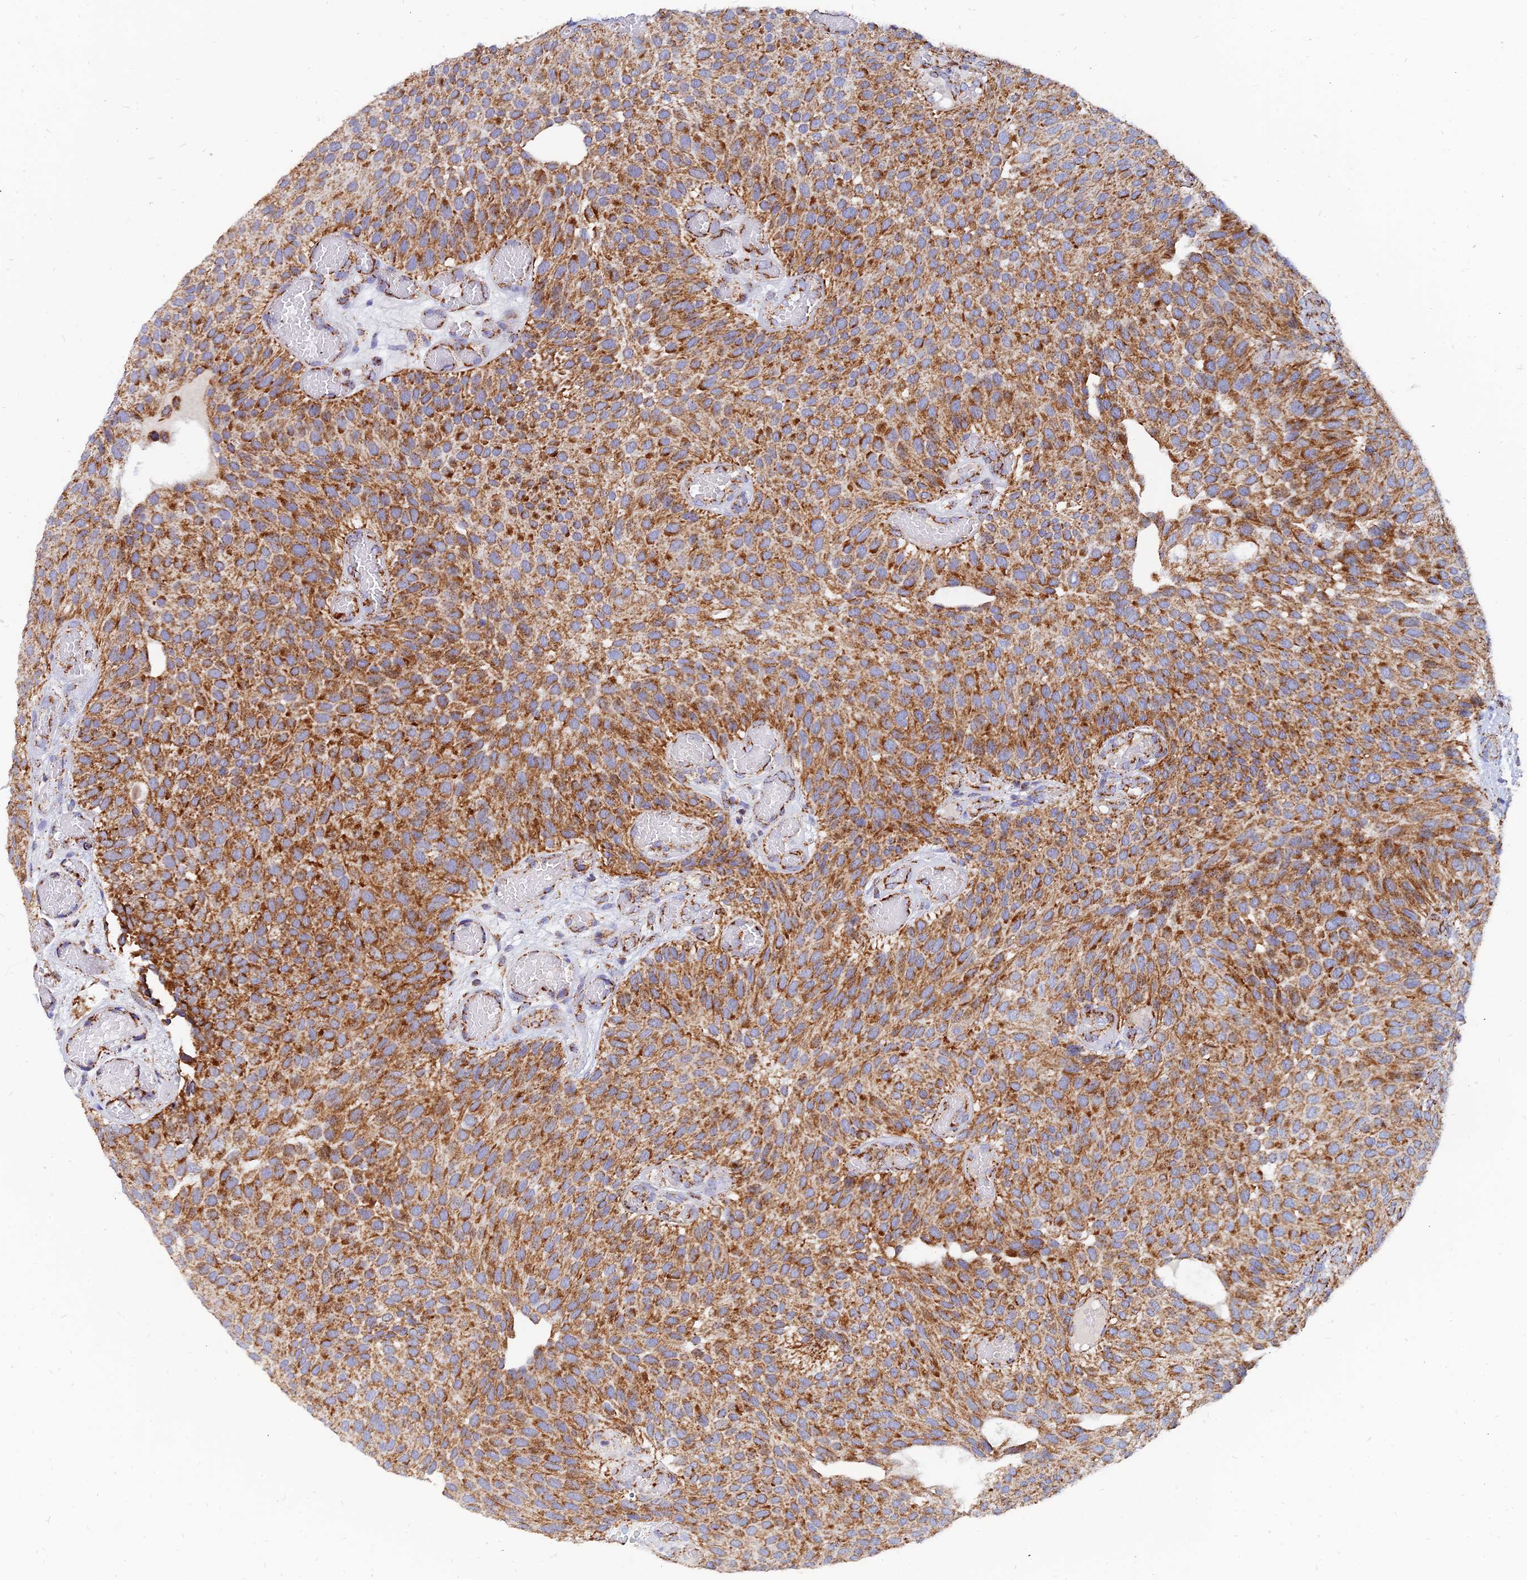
{"staining": {"intensity": "moderate", "quantity": ">75%", "location": "cytoplasmic/membranous"}, "tissue": "urothelial cancer", "cell_type": "Tumor cells", "image_type": "cancer", "snomed": [{"axis": "morphology", "description": "Urothelial carcinoma, Low grade"}, {"axis": "topography", "description": "Urinary bladder"}], "caption": "Protein expression analysis of urothelial cancer displays moderate cytoplasmic/membranous expression in about >75% of tumor cells. (IHC, brightfield microscopy, high magnification).", "gene": "NDUFB6", "patient": {"sex": "male", "age": 89}}